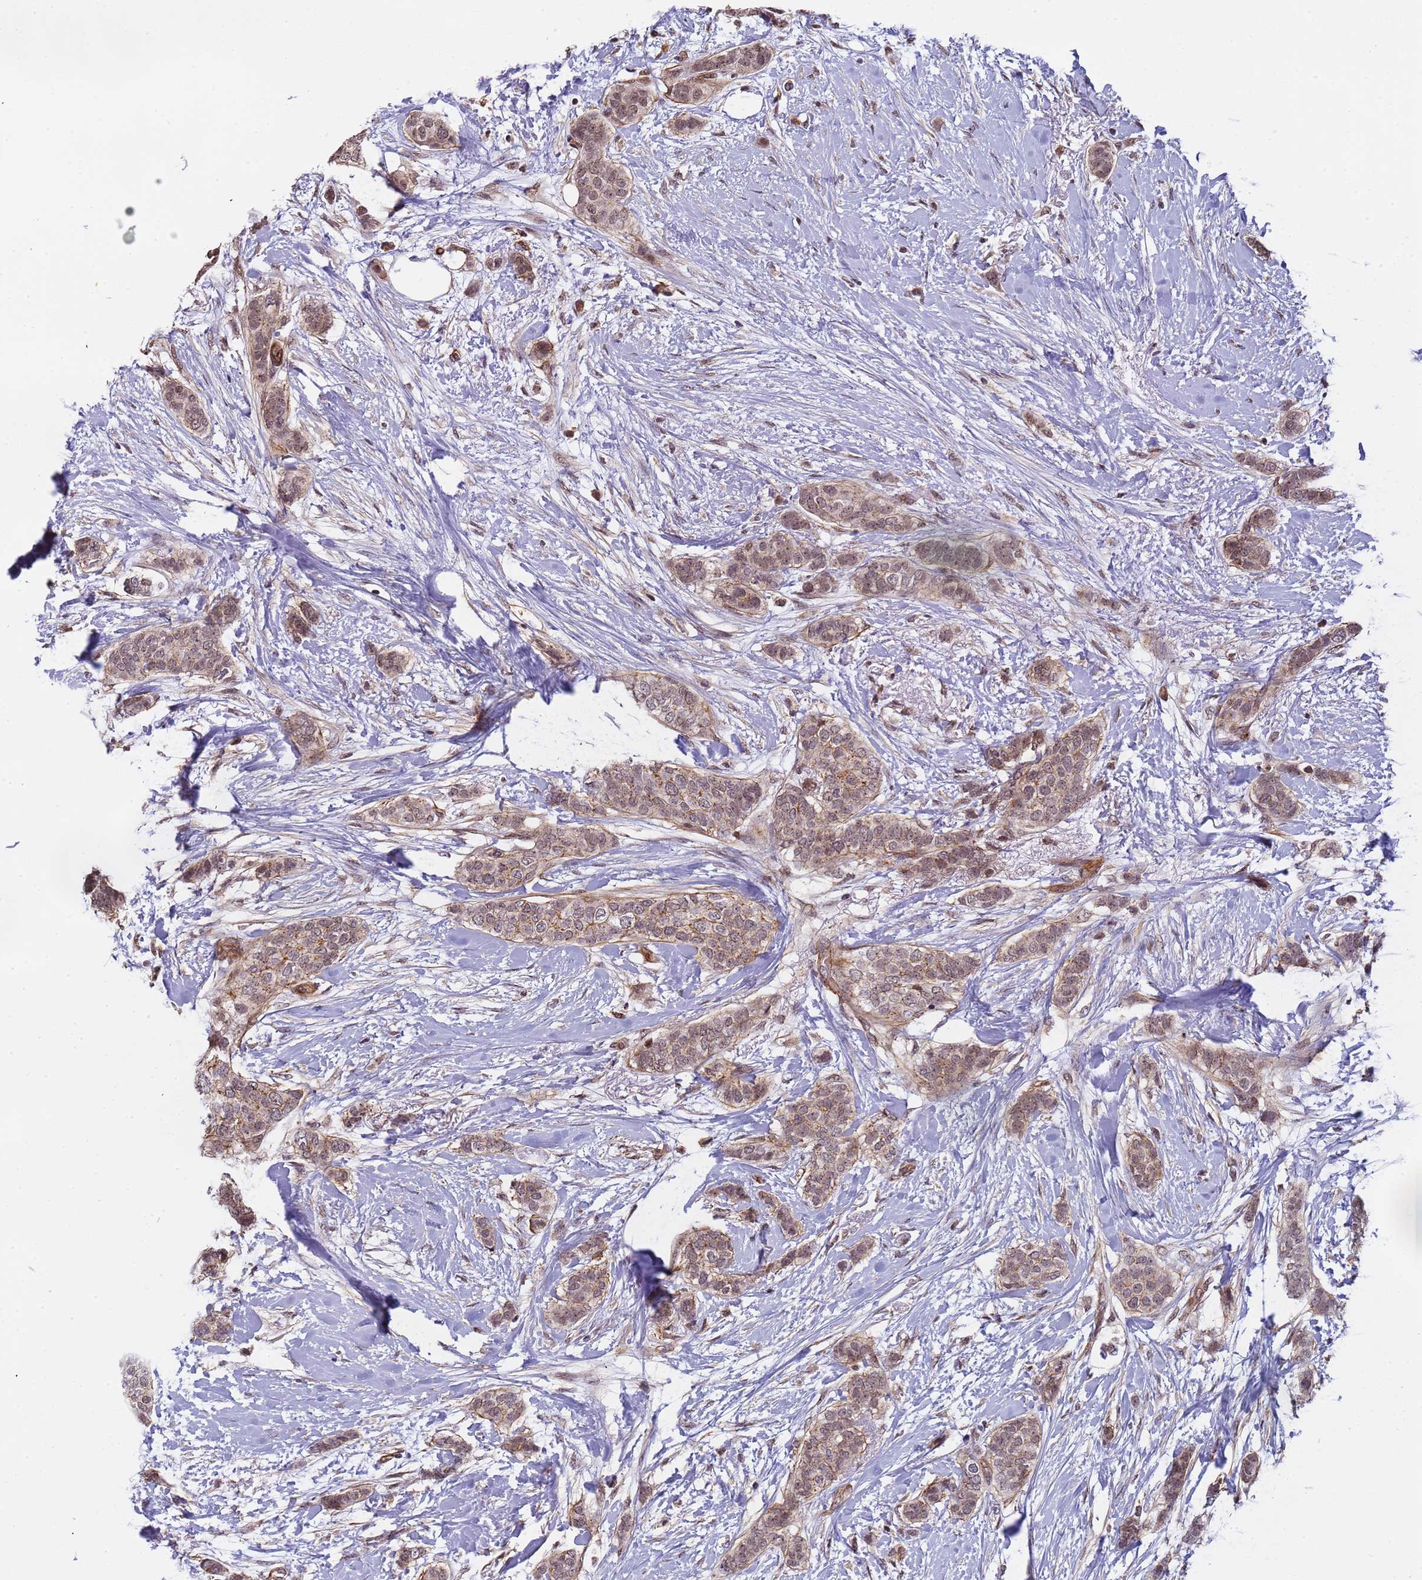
{"staining": {"intensity": "weak", "quantity": ">75%", "location": "cytoplasmic/membranous,nuclear"}, "tissue": "breast cancer", "cell_type": "Tumor cells", "image_type": "cancer", "snomed": [{"axis": "morphology", "description": "Duct carcinoma"}, {"axis": "topography", "description": "Breast"}], "caption": "IHC micrograph of breast infiltrating ductal carcinoma stained for a protein (brown), which exhibits low levels of weak cytoplasmic/membranous and nuclear expression in approximately >75% of tumor cells.", "gene": "EMC2", "patient": {"sex": "female", "age": 72}}